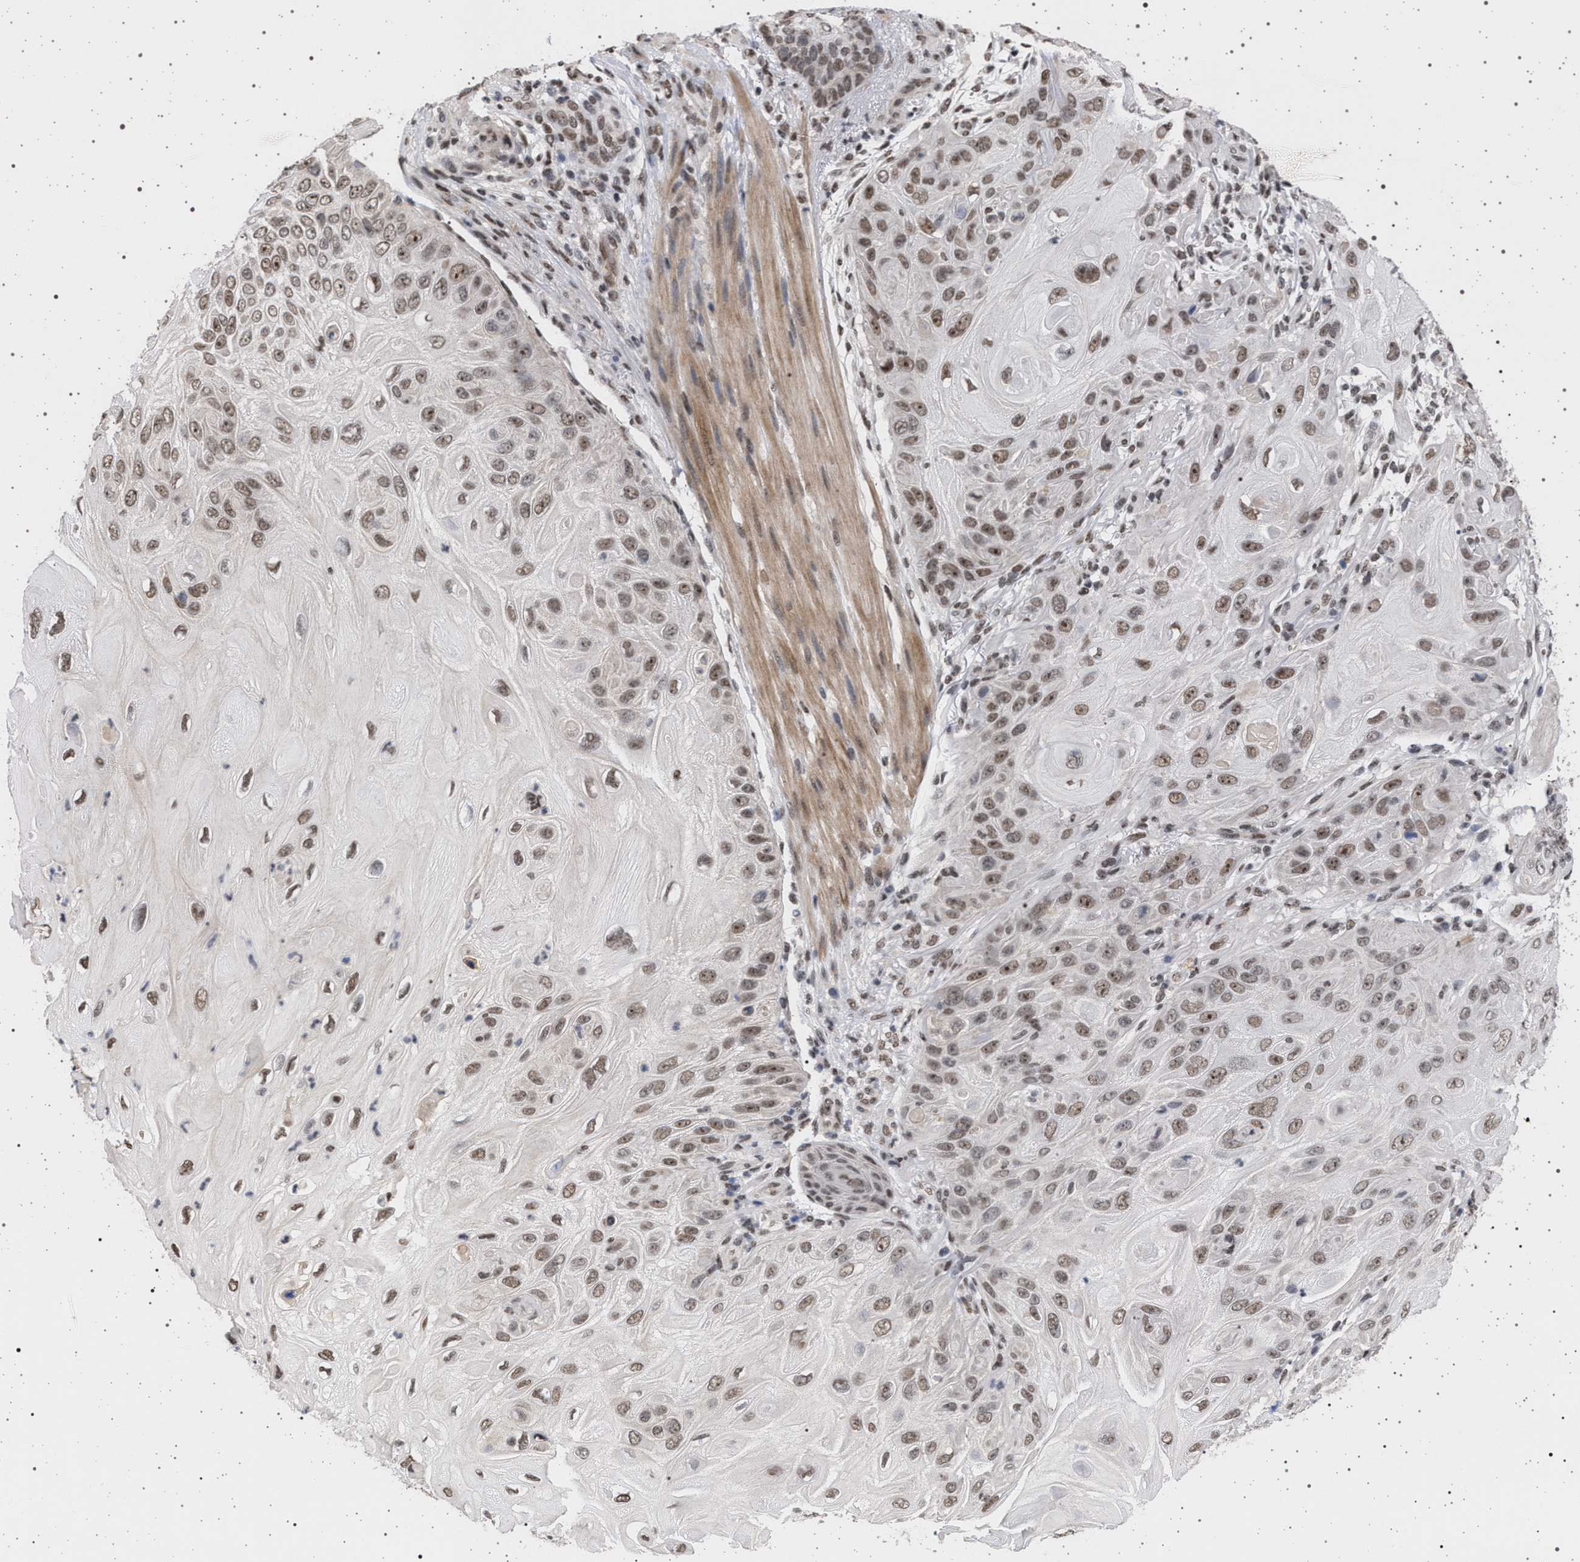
{"staining": {"intensity": "moderate", "quantity": ">75%", "location": "nuclear"}, "tissue": "skin cancer", "cell_type": "Tumor cells", "image_type": "cancer", "snomed": [{"axis": "morphology", "description": "Squamous cell carcinoma, NOS"}, {"axis": "topography", "description": "Skin"}], "caption": "Human skin squamous cell carcinoma stained with a protein marker shows moderate staining in tumor cells.", "gene": "PHF12", "patient": {"sex": "female", "age": 77}}